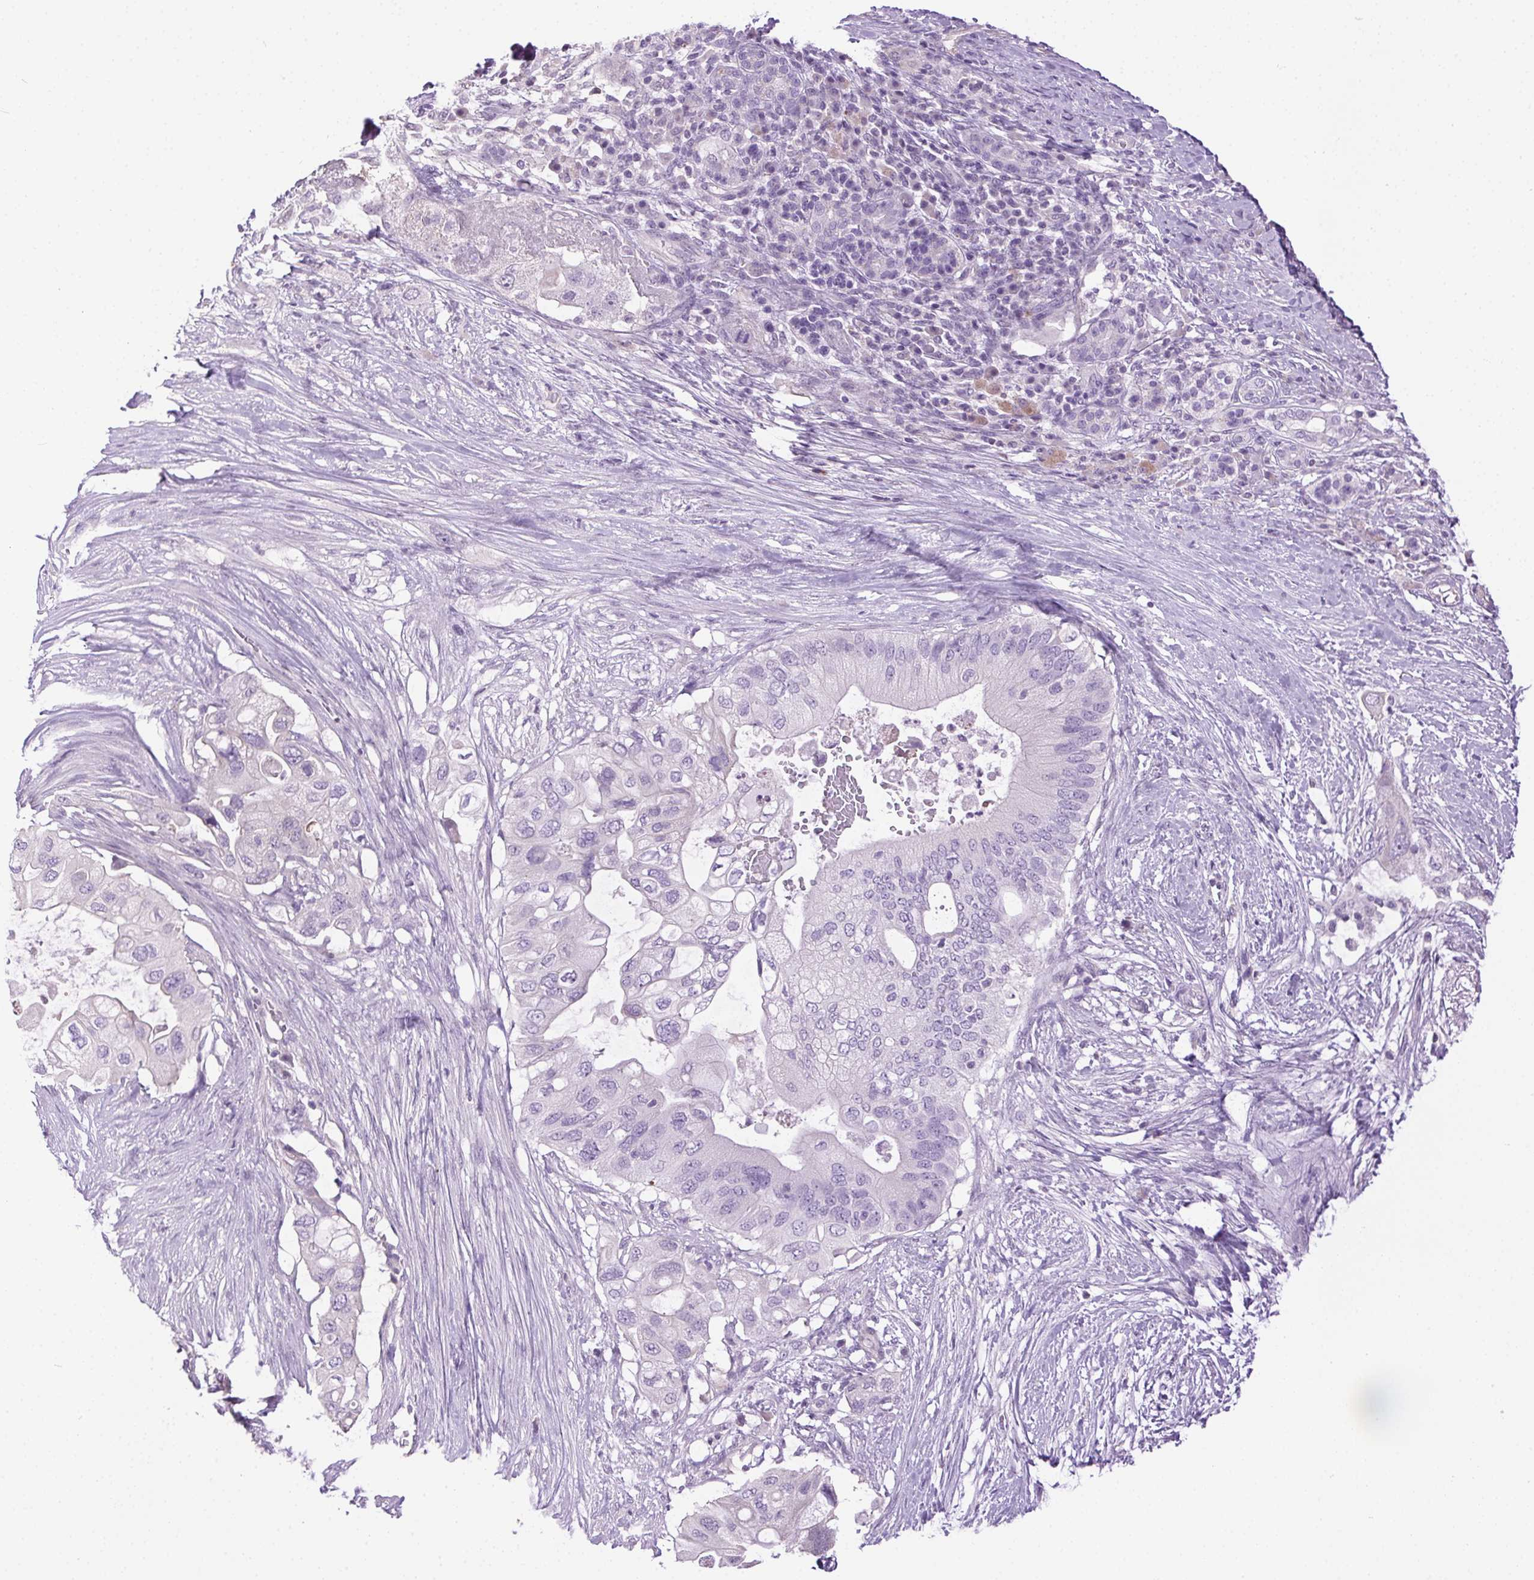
{"staining": {"intensity": "negative", "quantity": "none", "location": "none"}, "tissue": "pancreatic cancer", "cell_type": "Tumor cells", "image_type": "cancer", "snomed": [{"axis": "morphology", "description": "Adenocarcinoma, NOS"}, {"axis": "topography", "description": "Pancreas"}], "caption": "Tumor cells show no significant protein positivity in pancreatic cancer (adenocarcinoma).", "gene": "SYCE2", "patient": {"sex": "female", "age": 72}}